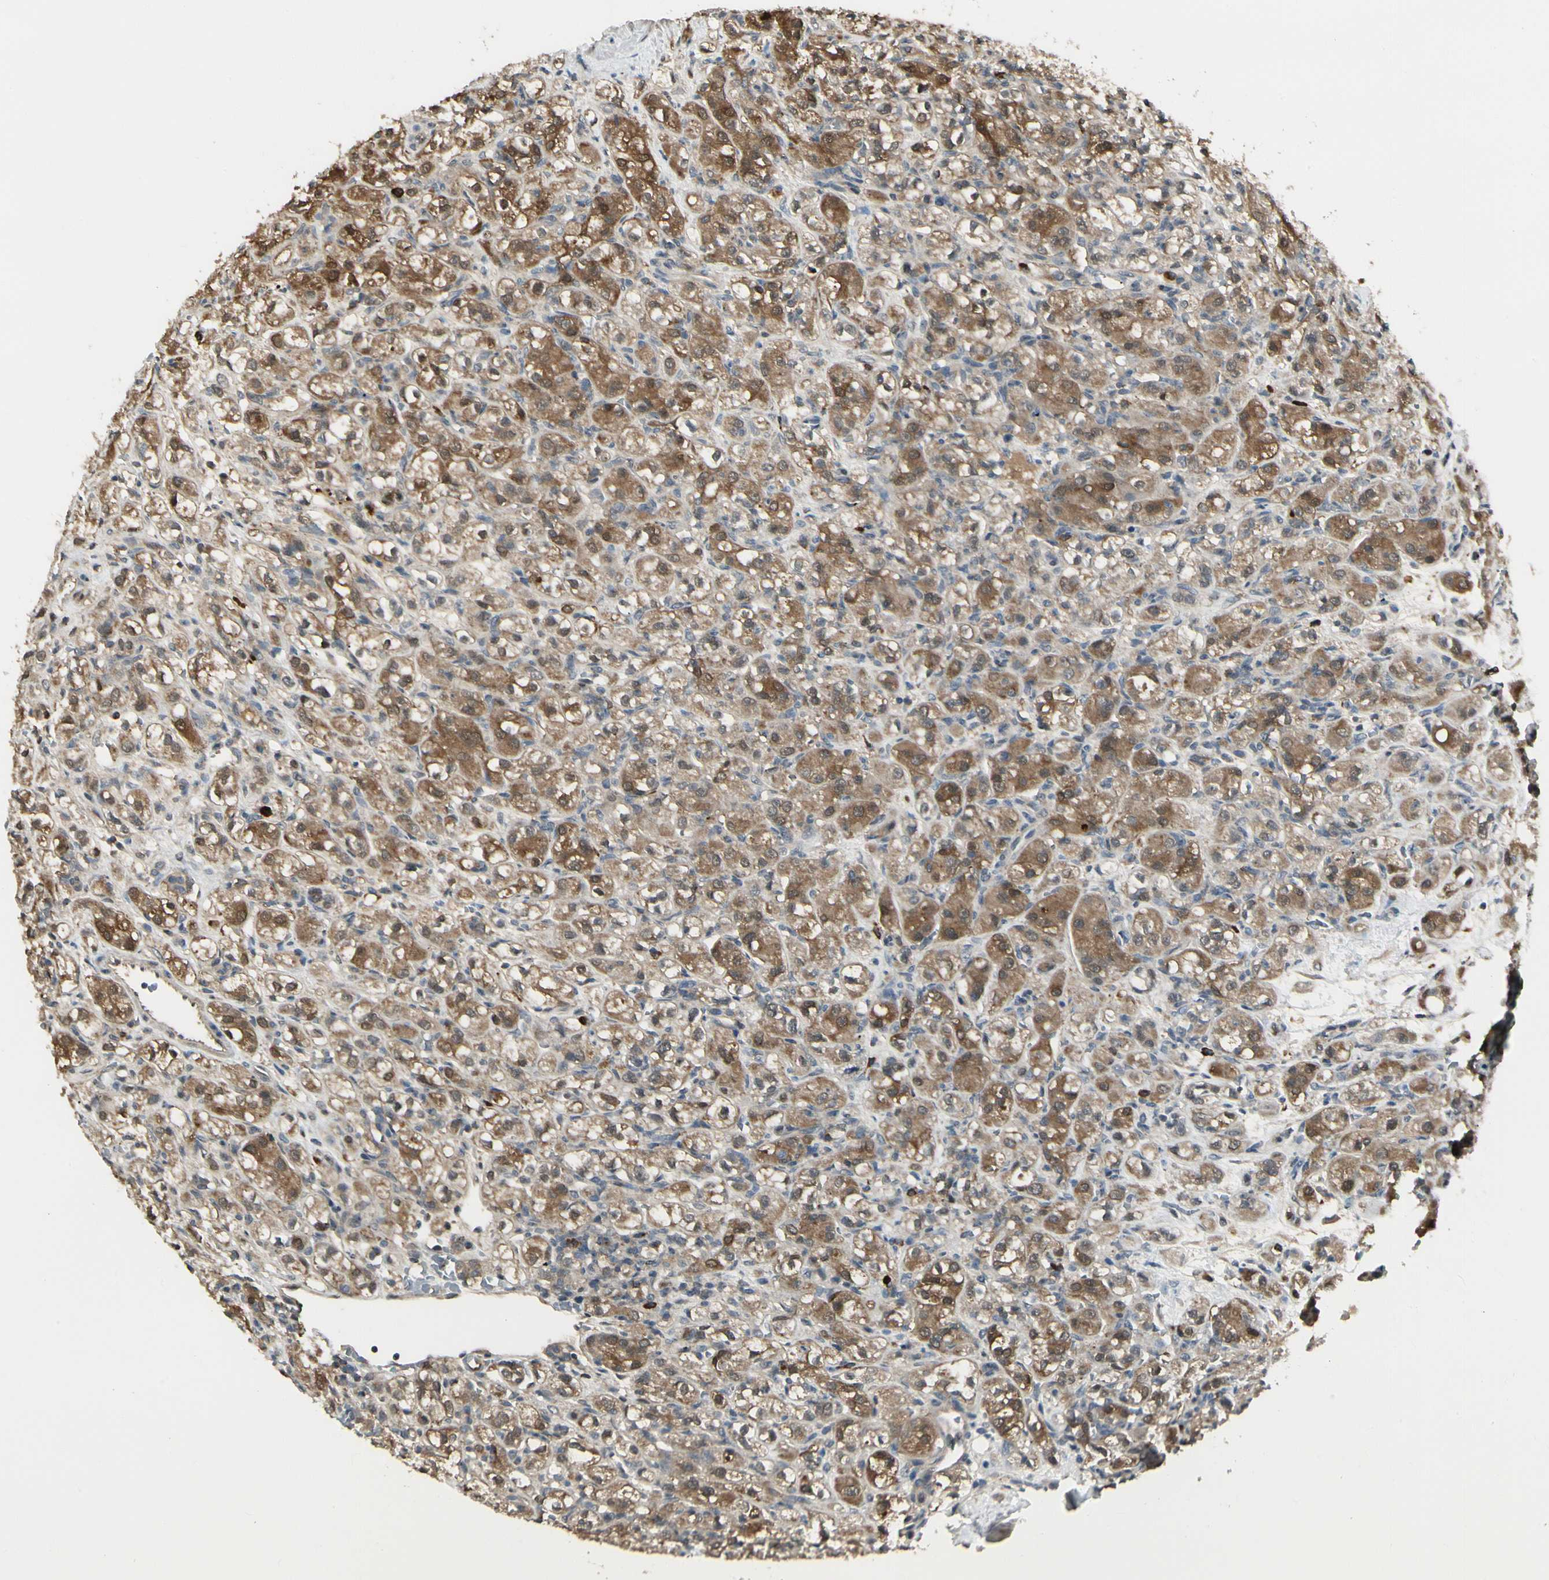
{"staining": {"intensity": "moderate", "quantity": ">75%", "location": "cytoplasmic/membranous"}, "tissue": "renal cancer", "cell_type": "Tumor cells", "image_type": "cancer", "snomed": [{"axis": "morphology", "description": "Normal tissue, NOS"}, {"axis": "morphology", "description": "Adenocarcinoma, NOS"}, {"axis": "topography", "description": "Kidney"}], "caption": "About >75% of tumor cells in adenocarcinoma (renal) demonstrate moderate cytoplasmic/membranous protein positivity as visualized by brown immunohistochemical staining.", "gene": "EVC", "patient": {"sex": "male", "age": 61}}